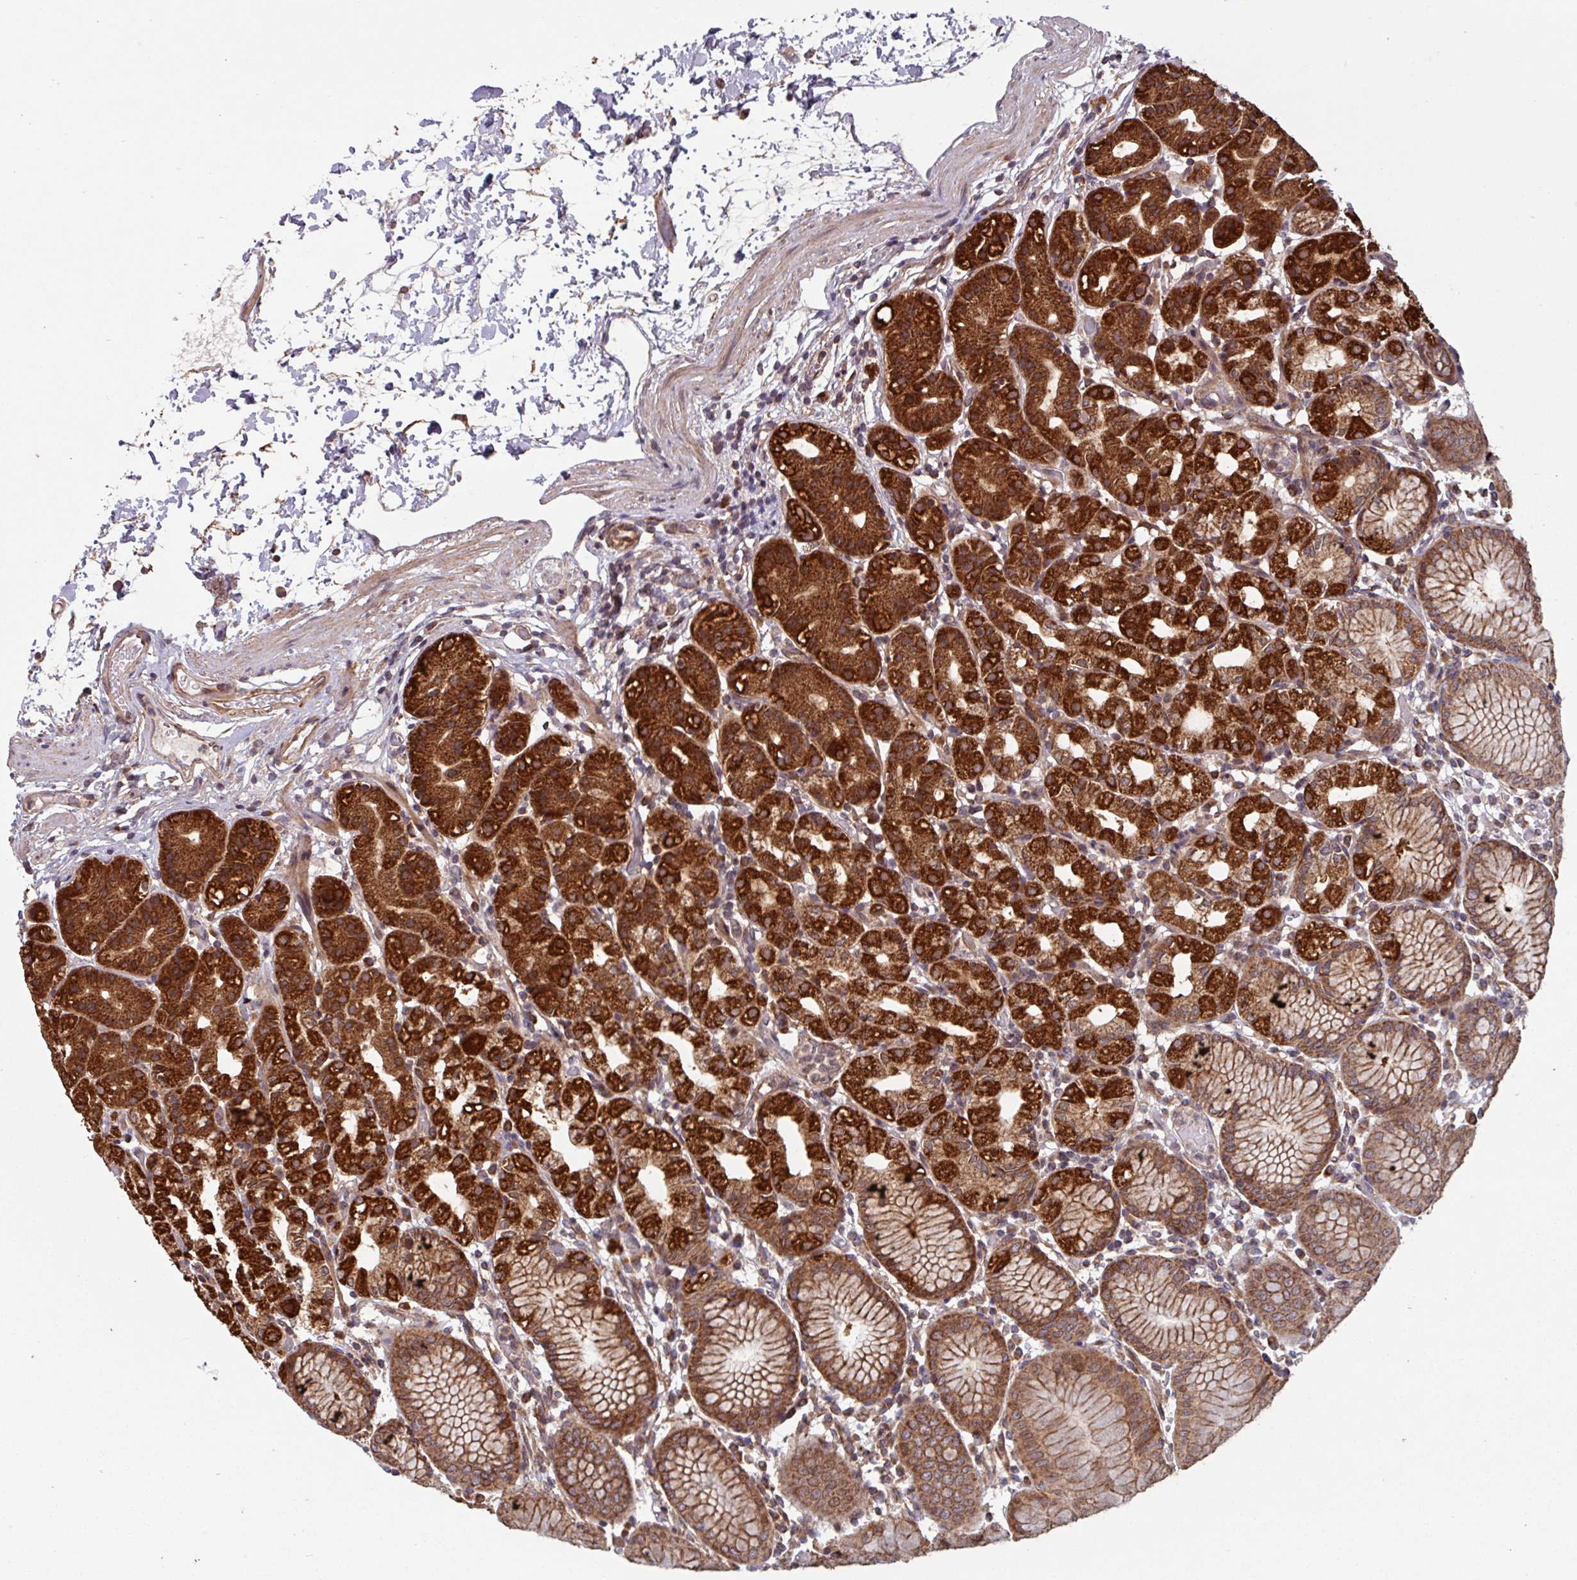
{"staining": {"intensity": "strong", "quantity": ">75%", "location": "cytoplasmic/membranous"}, "tissue": "stomach", "cell_type": "Glandular cells", "image_type": "normal", "snomed": [{"axis": "morphology", "description": "Normal tissue, NOS"}, {"axis": "topography", "description": "Stomach"}], "caption": "A high amount of strong cytoplasmic/membranous staining is seen in about >75% of glandular cells in normal stomach.", "gene": "COX7C", "patient": {"sex": "female", "age": 57}}